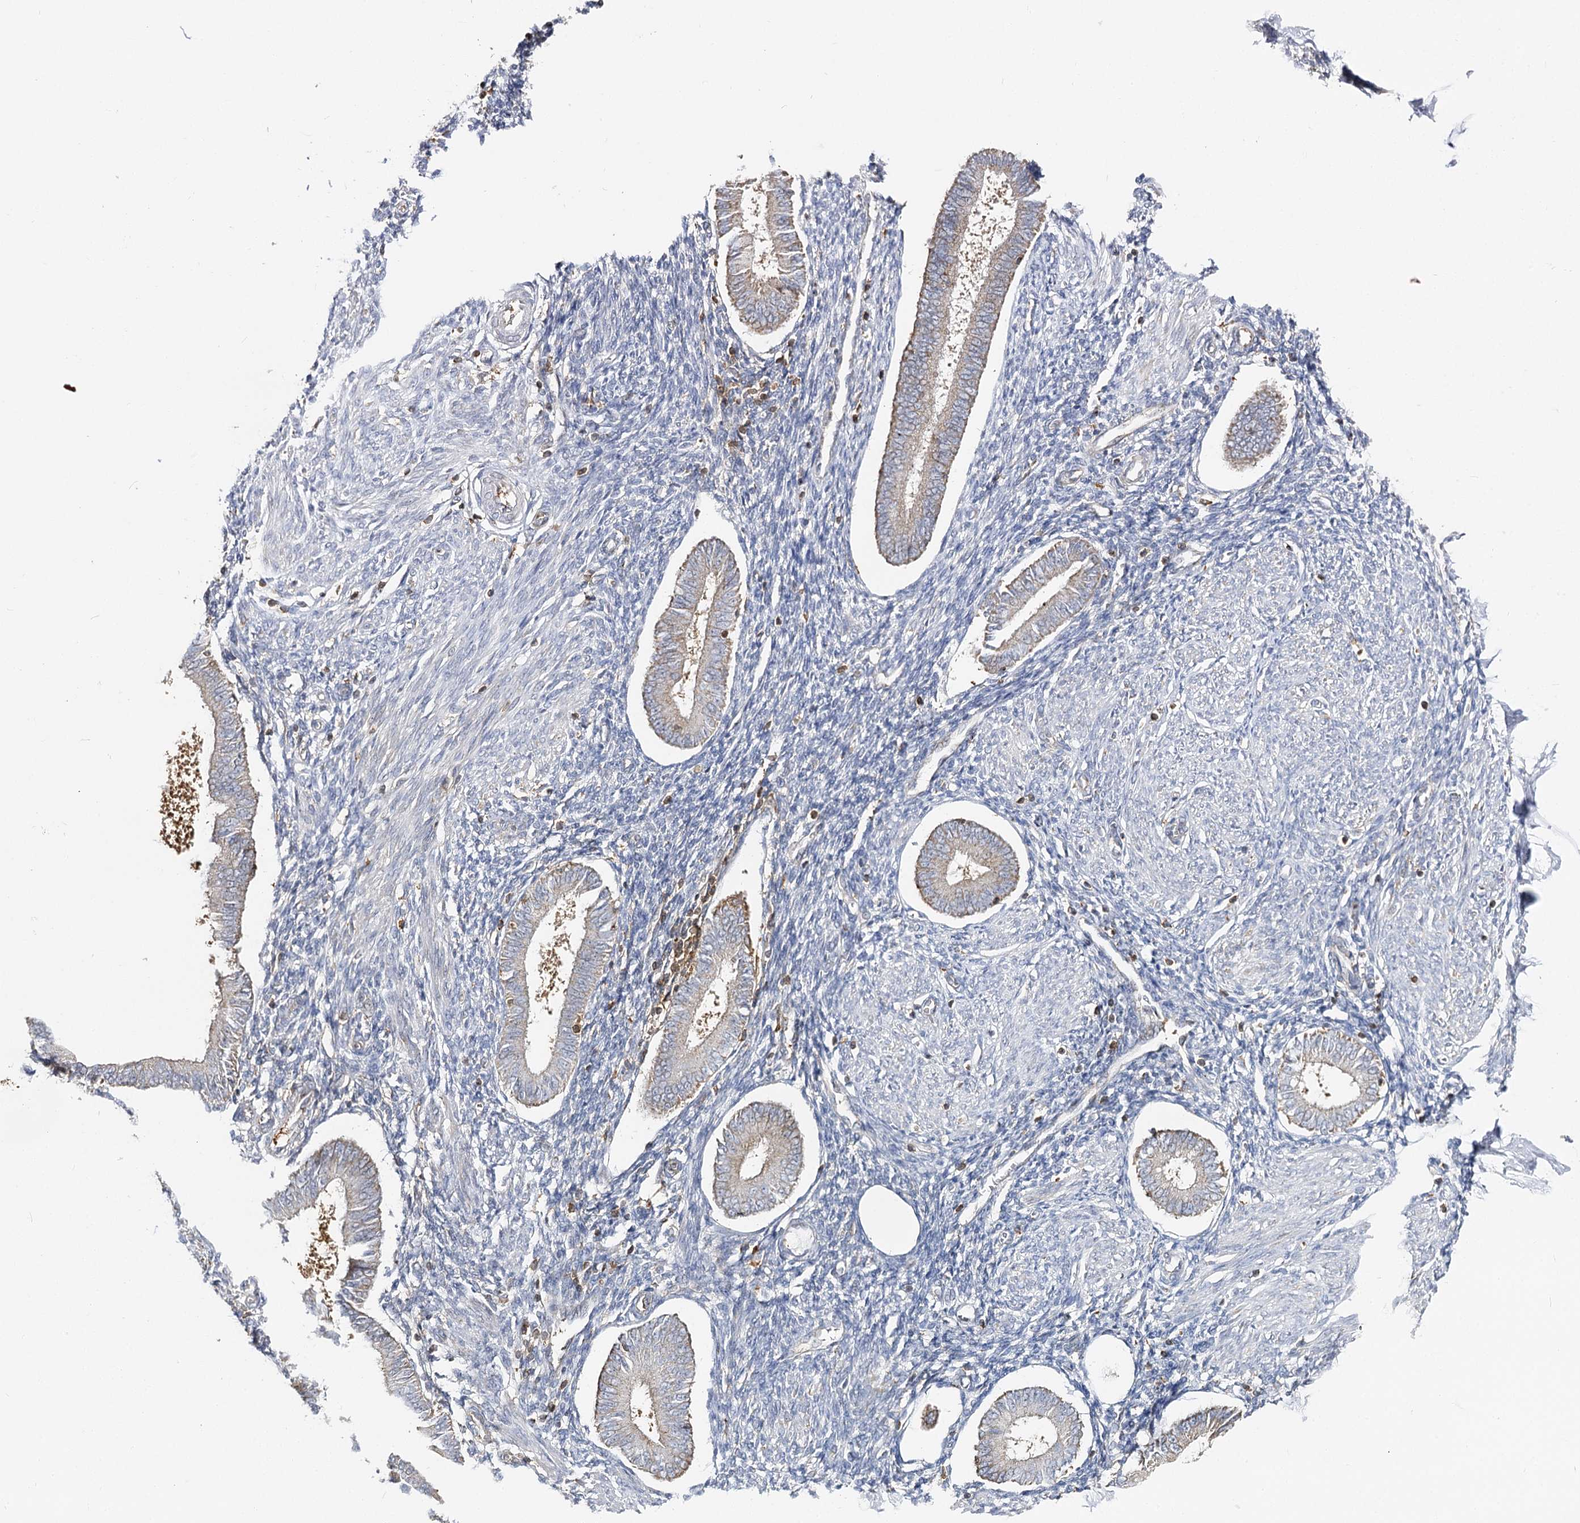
{"staining": {"intensity": "moderate", "quantity": "<25%", "location": "cytoplasmic/membranous"}, "tissue": "endometrium", "cell_type": "Cells in endometrial stroma", "image_type": "normal", "snomed": [{"axis": "morphology", "description": "Normal tissue, NOS"}, {"axis": "topography", "description": "Uterus"}, {"axis": "topography", "description": "Endometrium"}], "caption": "High-magnification brightfield microscopy of unremarkable endometrium stained with DAB (3,3'-diaminobenzidine) (brown) and counterstained with hematoxylin (blue). cells in endometrial stroma exhibit moderate cytoplasmic/membranous staining is present in approximately<25% of cells.", "gene": "SEC24B", "patient": {"sex": "female", "age": 48}}